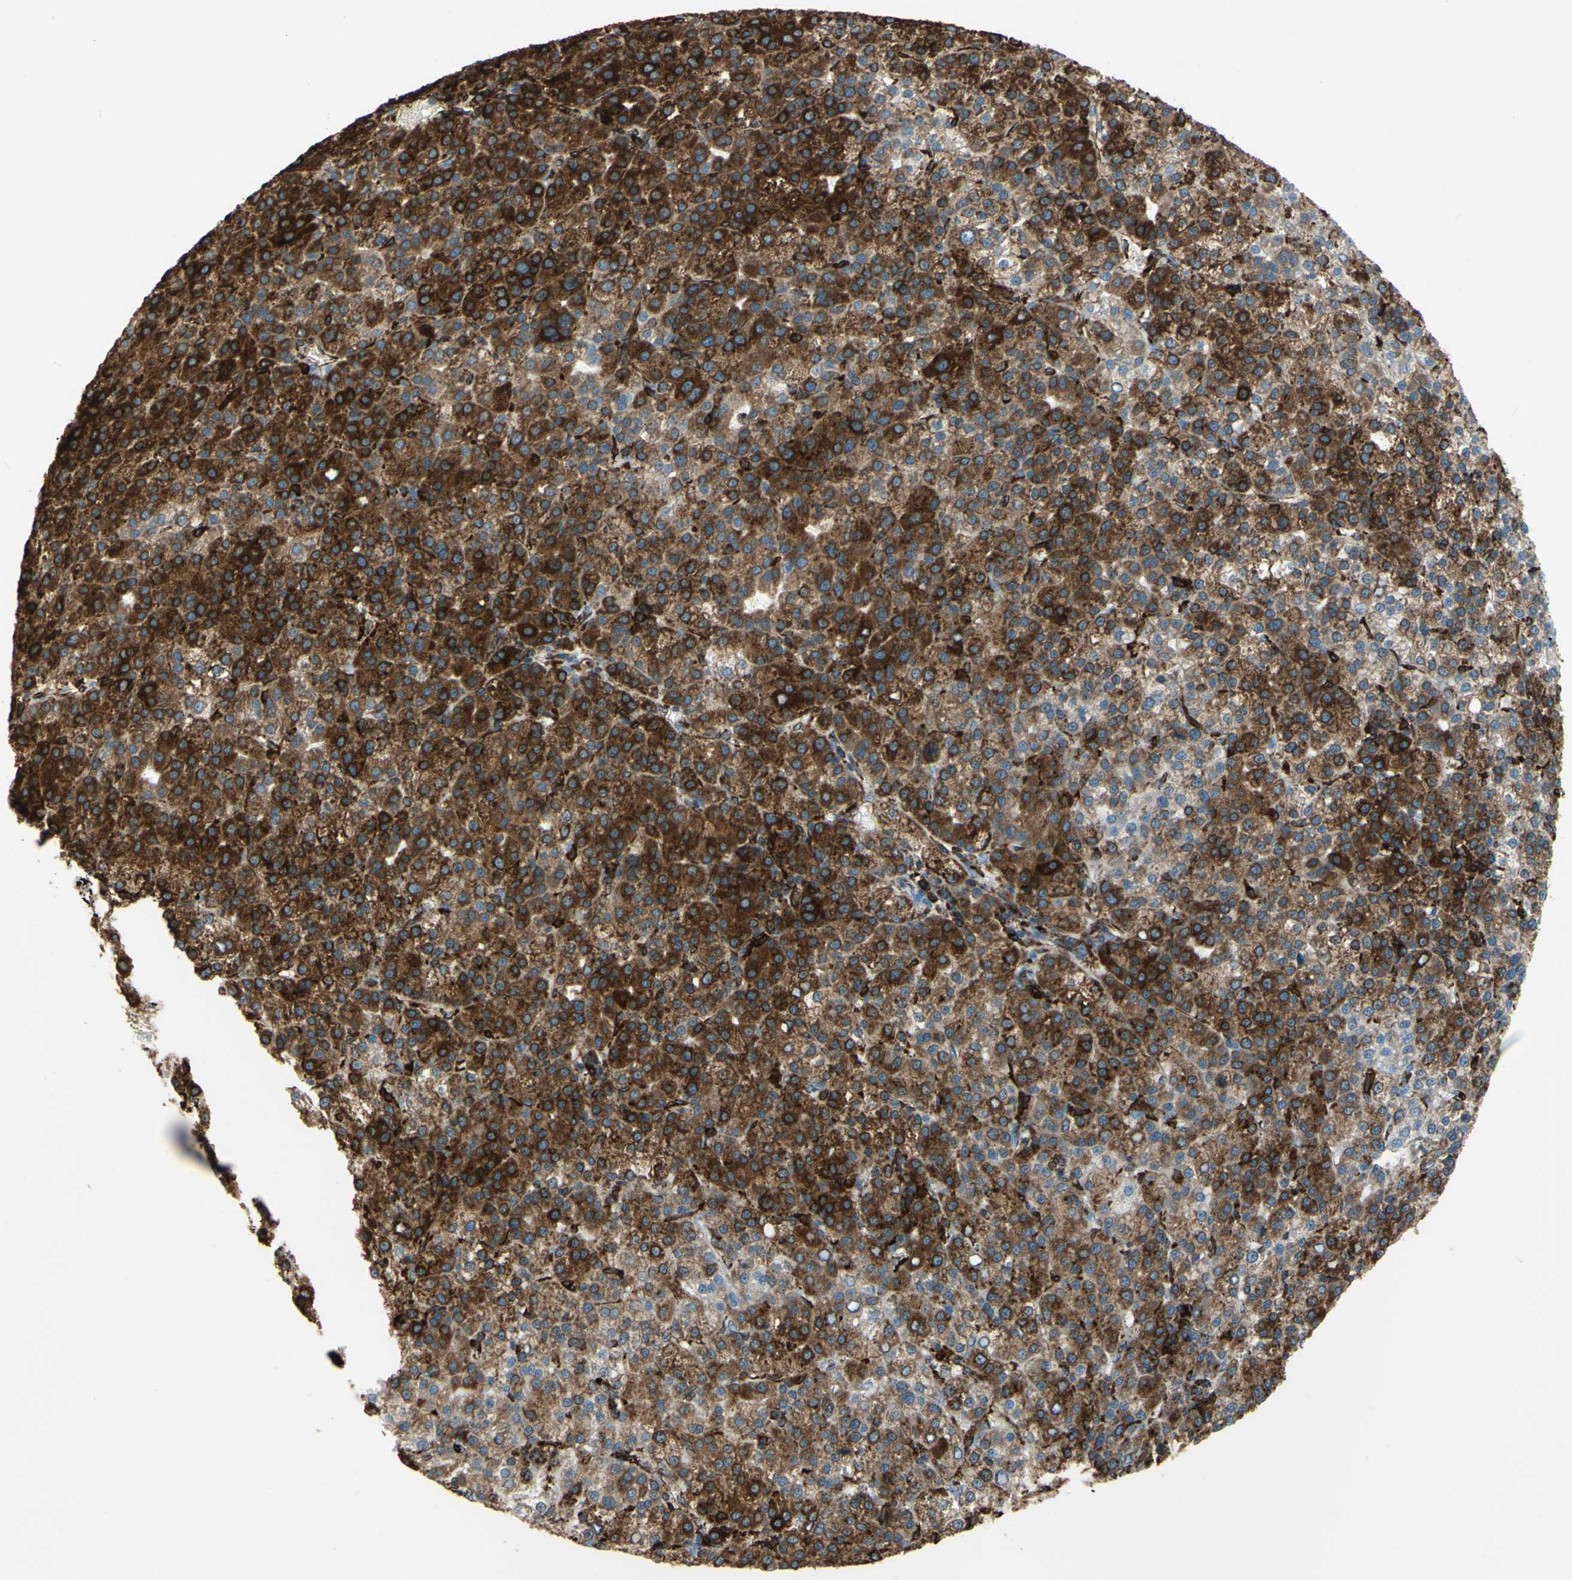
{"staining": {"intensity": "strong", "quantity": ">75%", "location": "cytoplasmic/membranous"}, "tissue": "liver cancer", "cell_type": "Tumor cells", "image_type": "cancer", "snomed": [{"axis": "morphology", "description": "Carcinoma, Hepatocellular, NOS"}, {"axis": "topography", "description": "Liver"}], "caption": "Tumor cells exhibit high levels of strong cytoplasmic/membranous positivity in approximately >75% of cells in human liver hepatocellular carcinoma.", "gene": "CD74", "patient": {"sex": "female", "age": 58}}